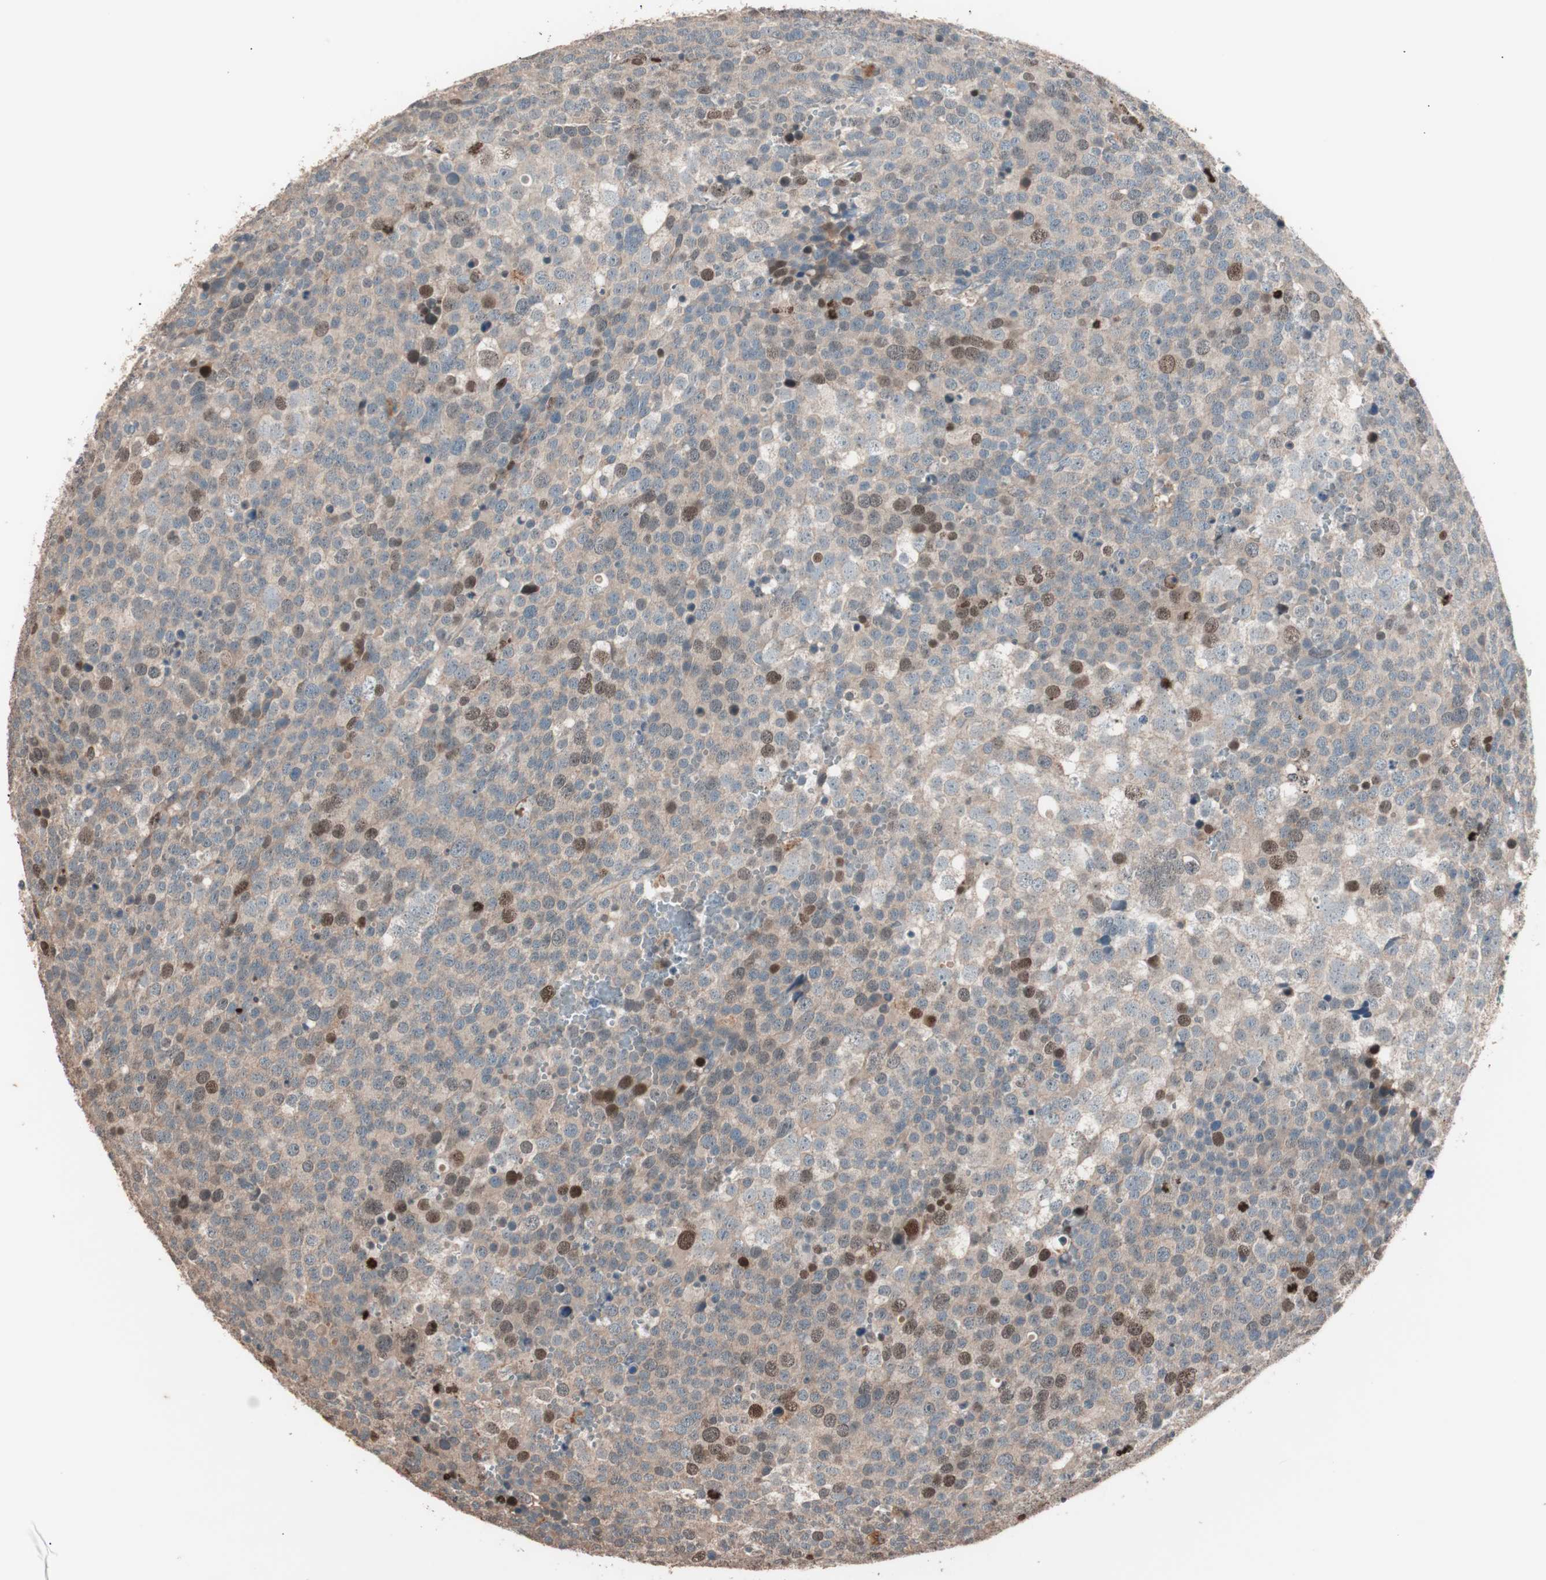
{"staining": {"intensity": "moderate", "quantity": ">75%", "location": "cytoplasmic/membranous,nuclear"}, "tissue": "testis cancer", "cell_type": "Tumor cells", "image_type": "cancer", "snomed": [{"axis": "morphology", "description": "Seminoma, NOS"}, {"axis": "topography", "description": "Testis"}], "caption": "Moderate cytoplasmic/membranous and nuclear staining for a protein is appreciated in about >75% of tumor cells of testis cancer (seminoma) using immunohistochemistry.", "gene": "NFRKB", "patient": {"sex": "male", "age": 71}}